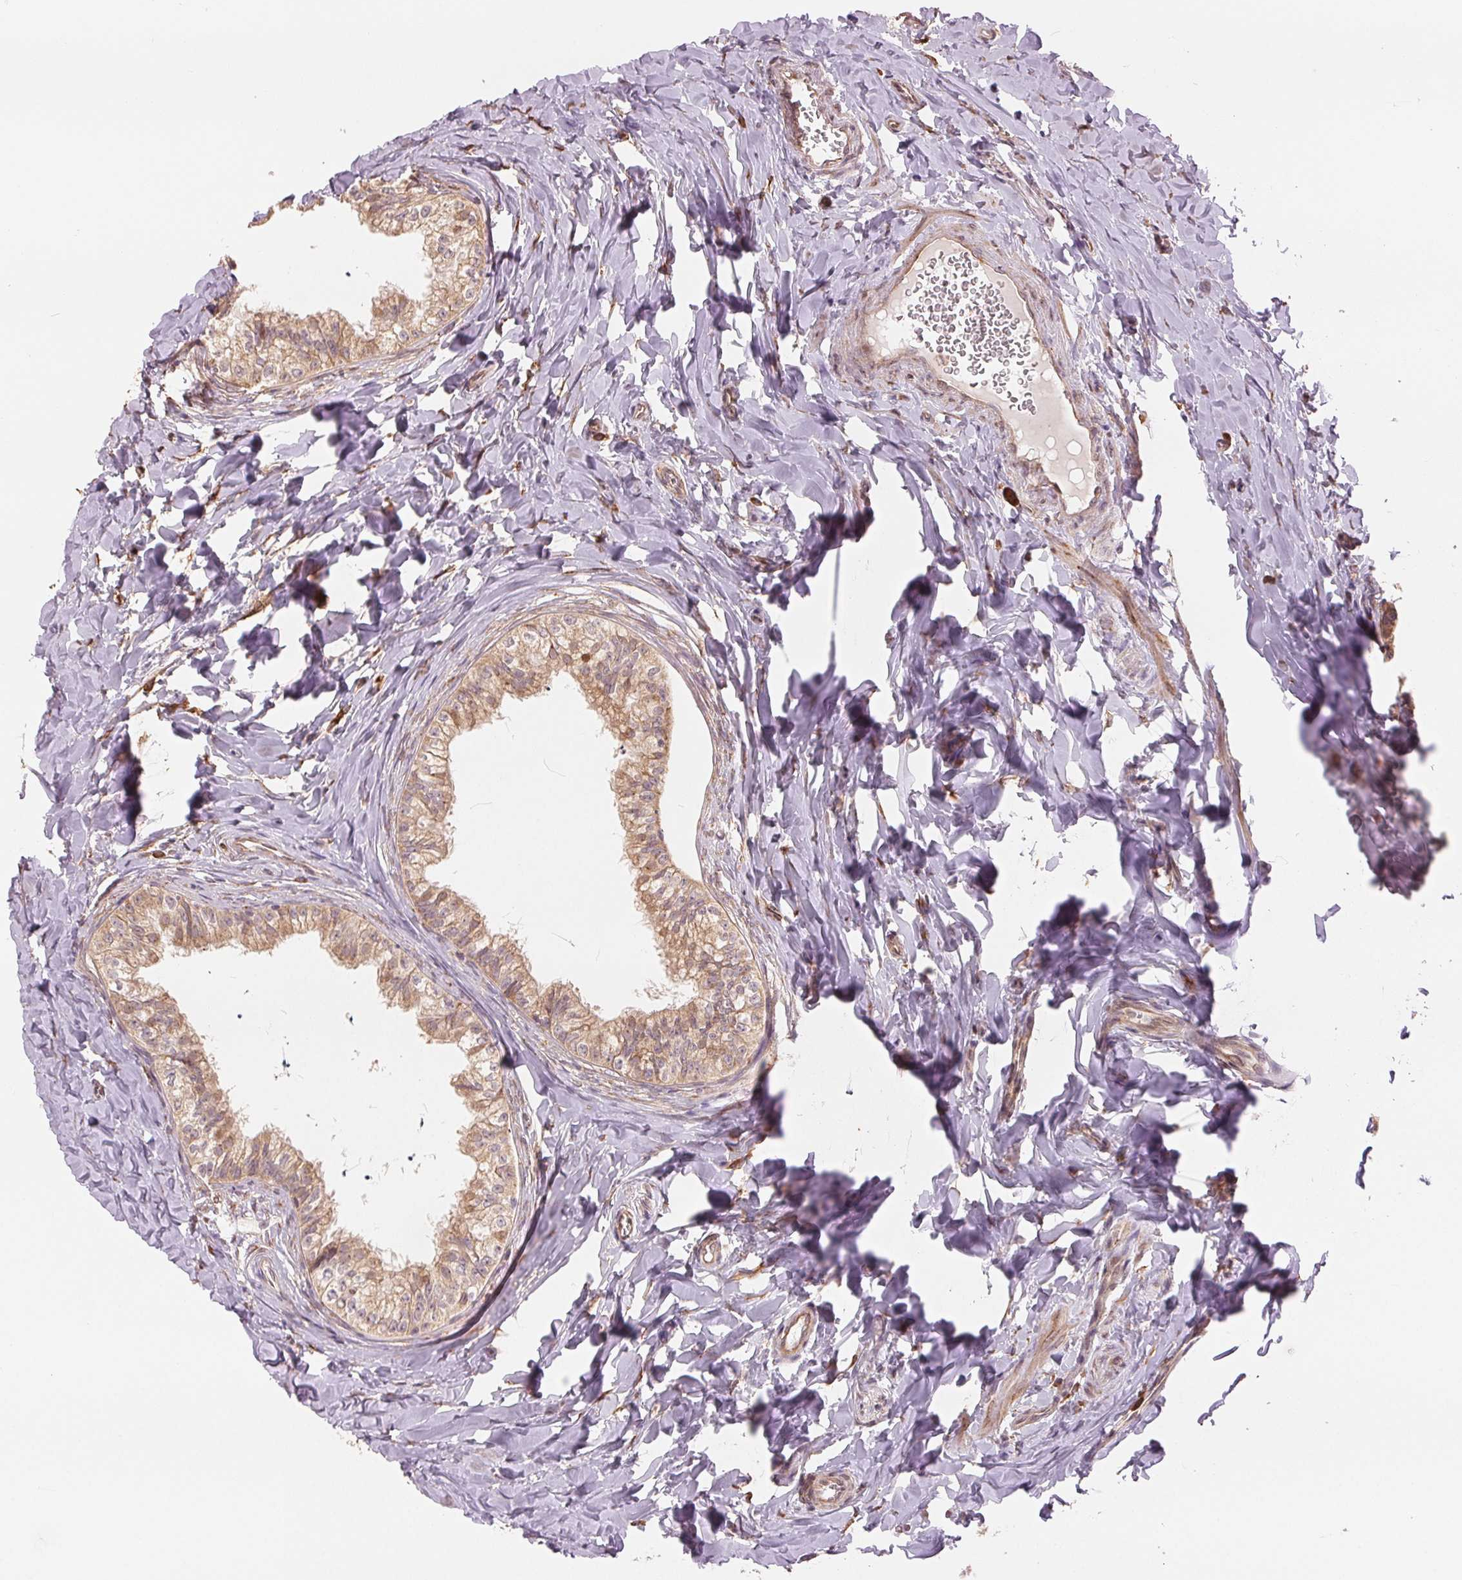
{"staining": {"intensity": "moderate", "quantity": ">75%", "location": "cytoplasmic/membranous,nuclear"}, "tissue": "epididymis", "cell_type": "Glandular cells", "image_type": "normal", "snomed": [{"axis": "morphology", "description": "Normal tissue, NOS"}, {"axis": "topography", "description": "Epididymis"}], "caption": "Immunohistochemistry (IHC) histopathology image of normal epididymis stained for a protein (brown), which shows medium levels of moderate cytoplasmic/membranous,nuclear positivity in approximately >75% of glandular cells.", "gene": "SLC20A1", "patient": {"sex": "male", "age": 24}}